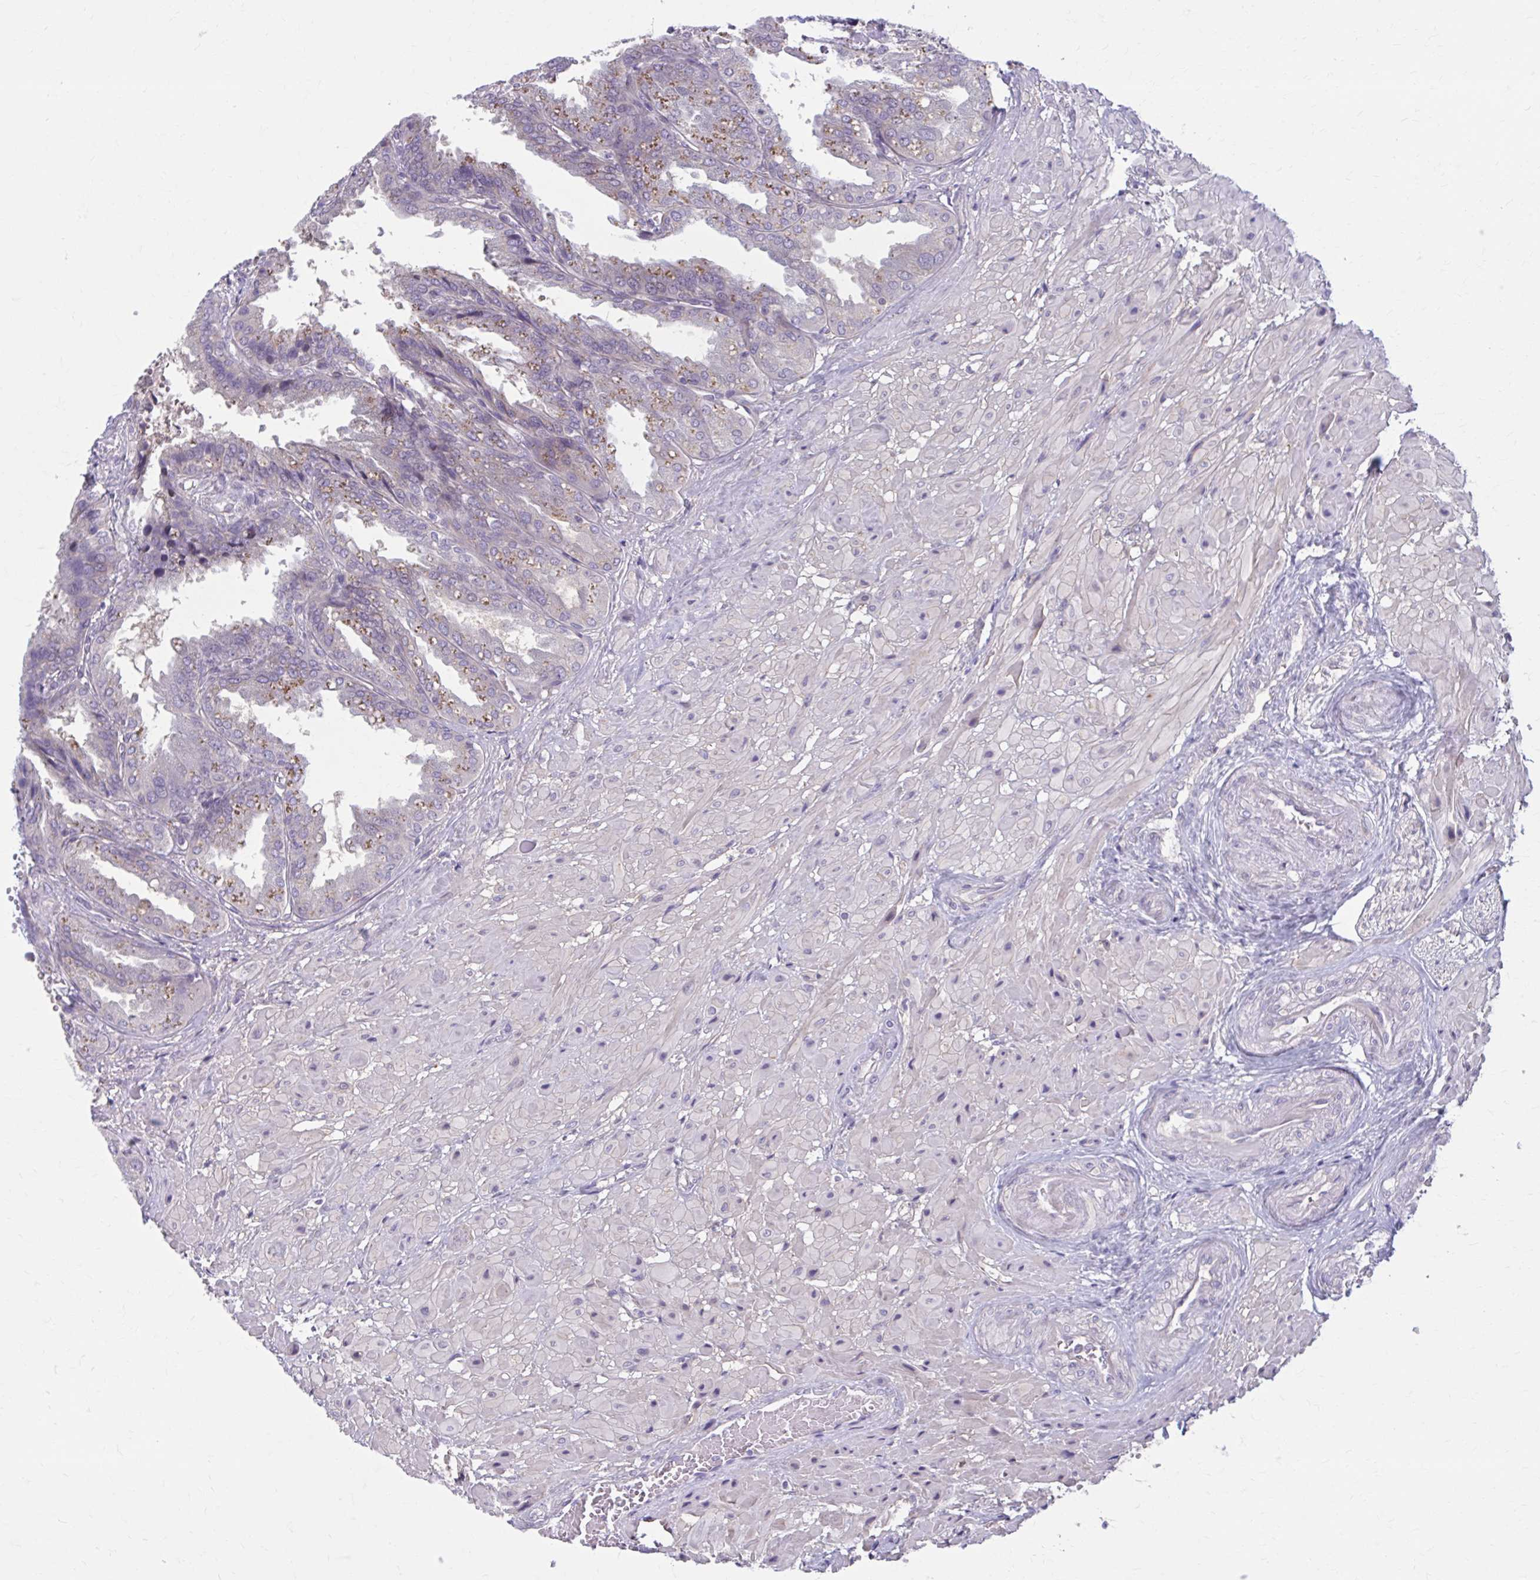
{"staining": {"intensity": "moderate", "quantity": "25%-75%", "location": "cytoplasmic/membranous"}, "tissue": "seminal vesicle", "cell_type": "Glandular cells", "image_type": "normal", "snomed": [{"axis": "morphology", "description": "Normal tissue, NOS"}, {"axis": "topography", "description": "Seminal veicle"}], "caption": "A brown stain shows moderate cytoplasmic/membranous positivity of a protein in glandular cells of unremarkable human seminal vesicle.", "gene": "CHST3", "patient": {"sex": "male", "age": 55}}